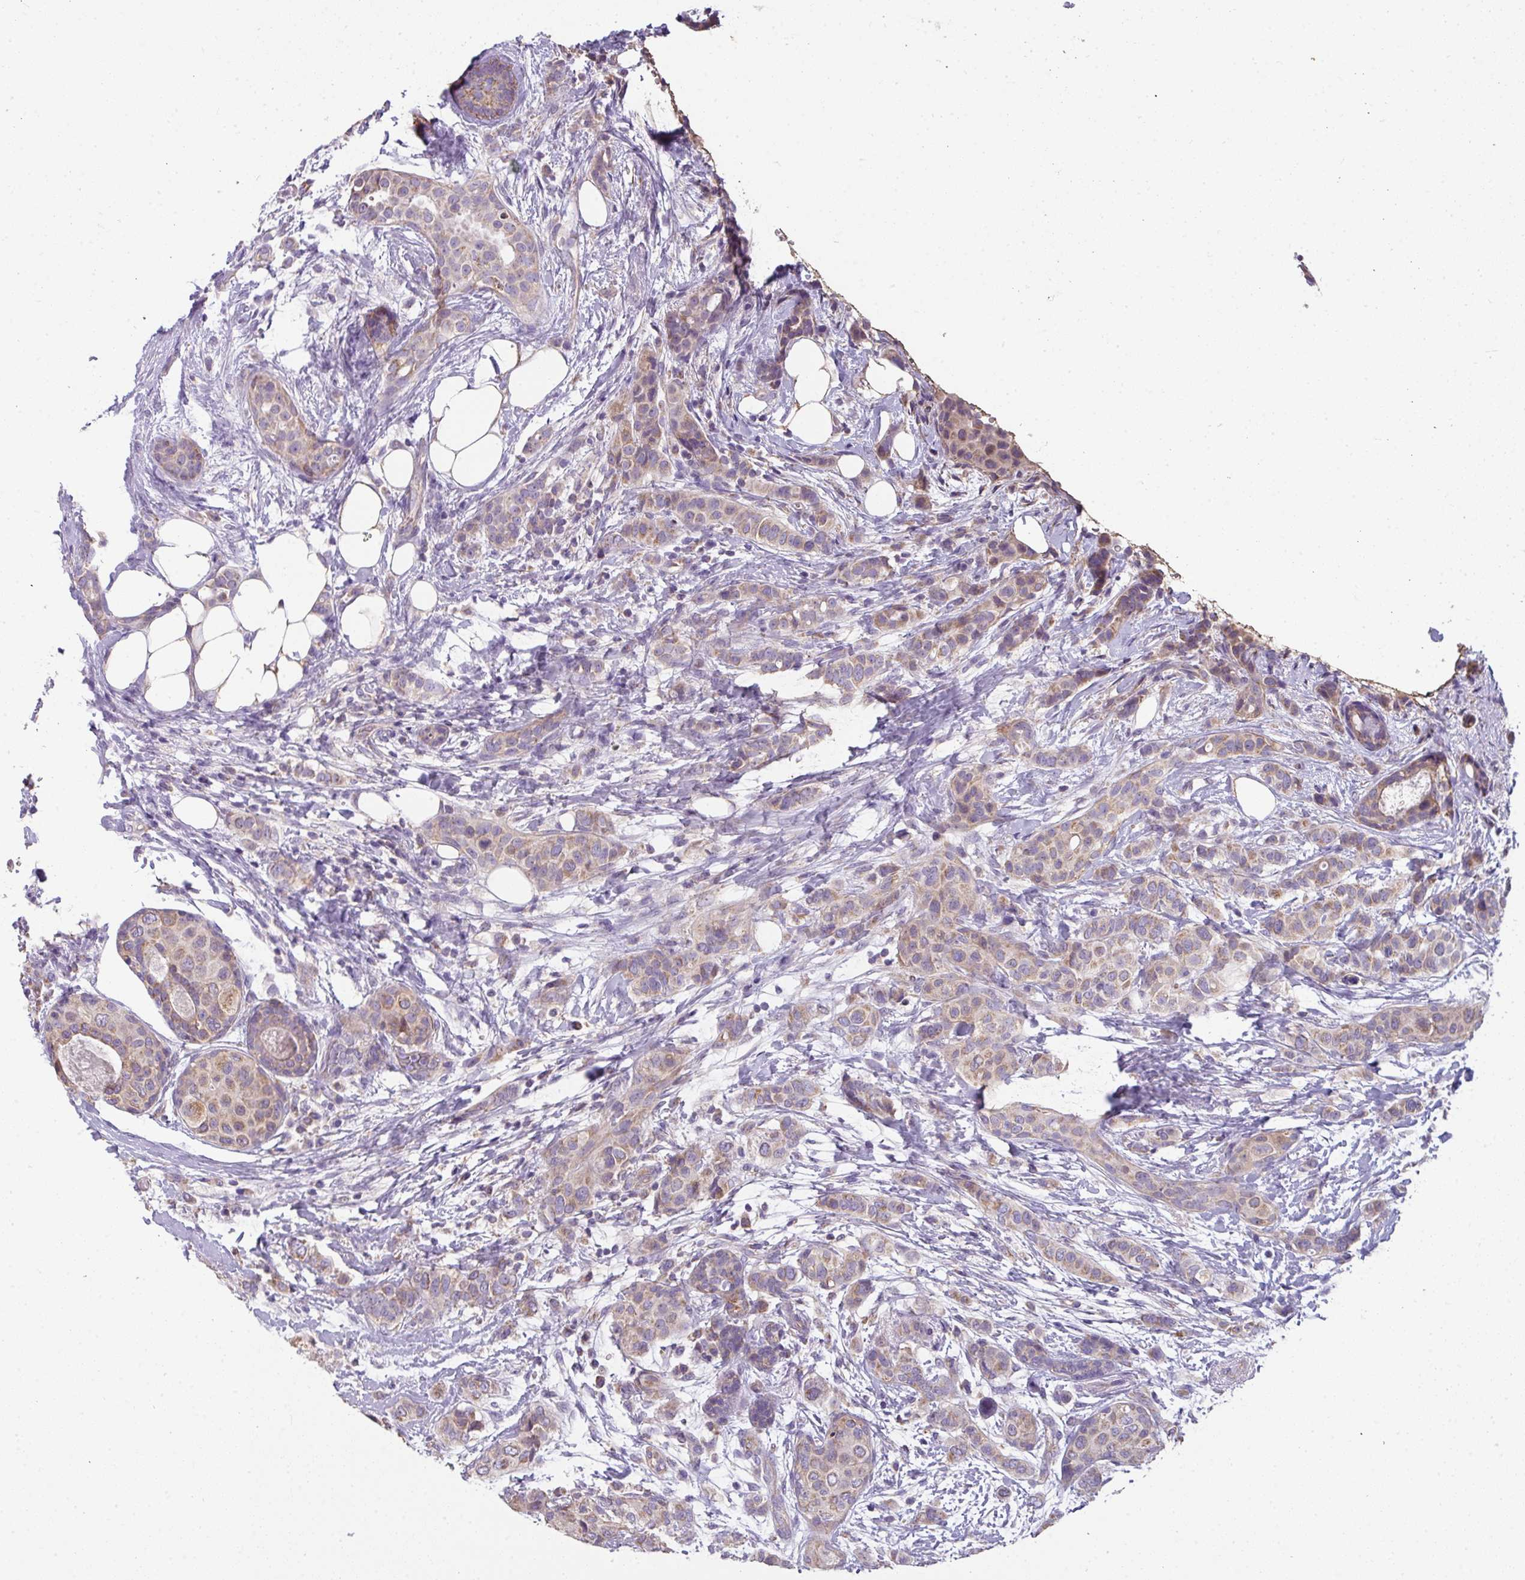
{"staining": {"intensity": "weak", "quantity": "25%-75%", "location": "cytoplasmic/membranous"}, "tissue": "breast cancer", "cell_type": "Tumor cells", "image_type": "cancer", "snomed": [{"axis": "morphology", "description": "Lobular carcinoma"}, {"axis": "topography", "description": "Breast"}], "caption": "Tumor cells show low levels of weak cytoplasmic/membranous expression in approximately 25%-75% of cells in human breast cancer.", "gene": "PALS2", "patient": {"sex": "female", "age": 51}}